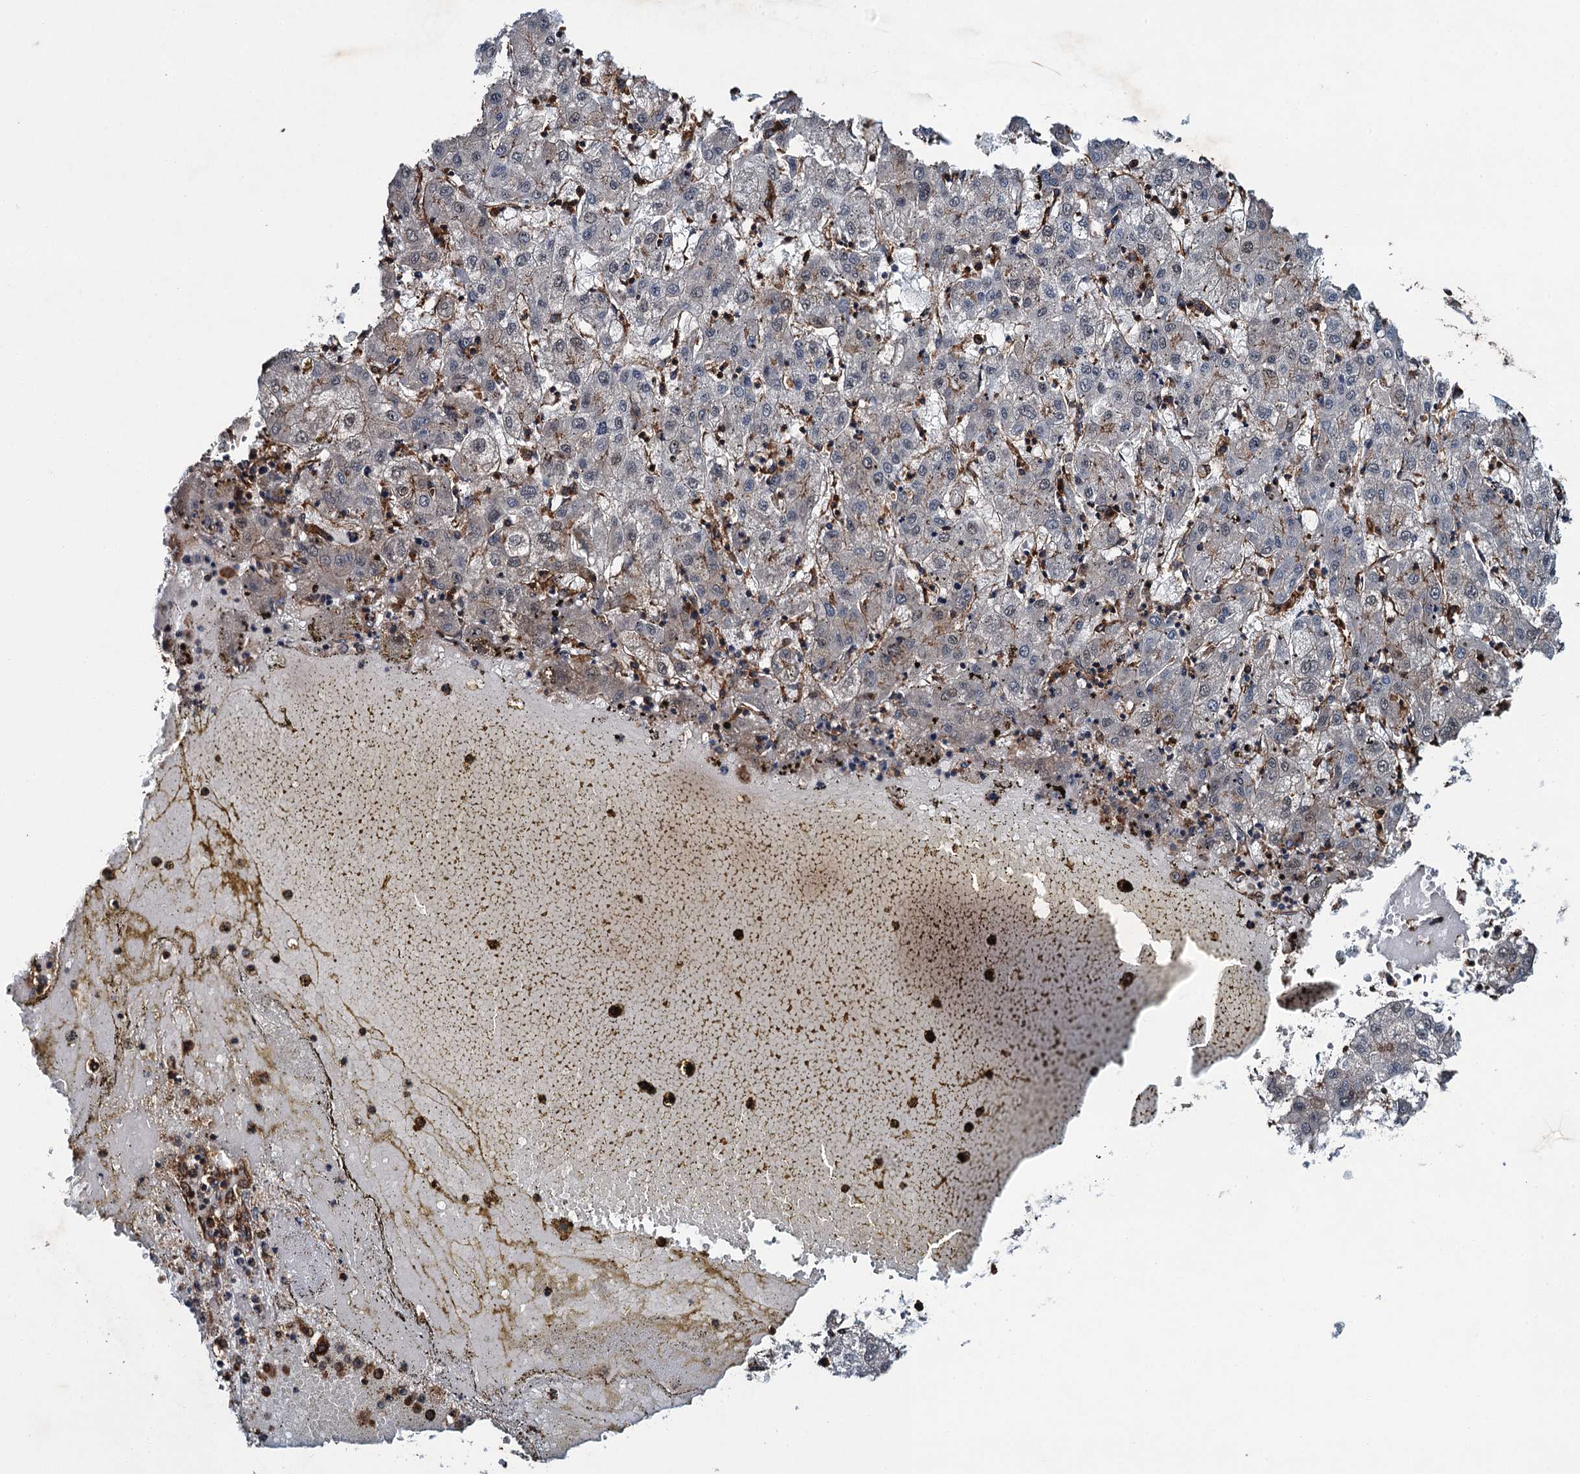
{"staining": {"intensity": "negative", "quantity": "none", "location": "none"}, "tissue": "liver cancer", "cell_type": "Tumor cells", "image_type": "cancer", "snomed": [{"axis": "morphology", "description": "Carcinoma, Hepatocellular, NOS"}, {"axis": "topography", "description": "Liver"}], "caption": "Human liver hepatocellular carcinoma stained for a protein using IHC displays no staining in tumor cells.", "gene": "WHAMM", "patient": {"sex": "male", "age": 72}}